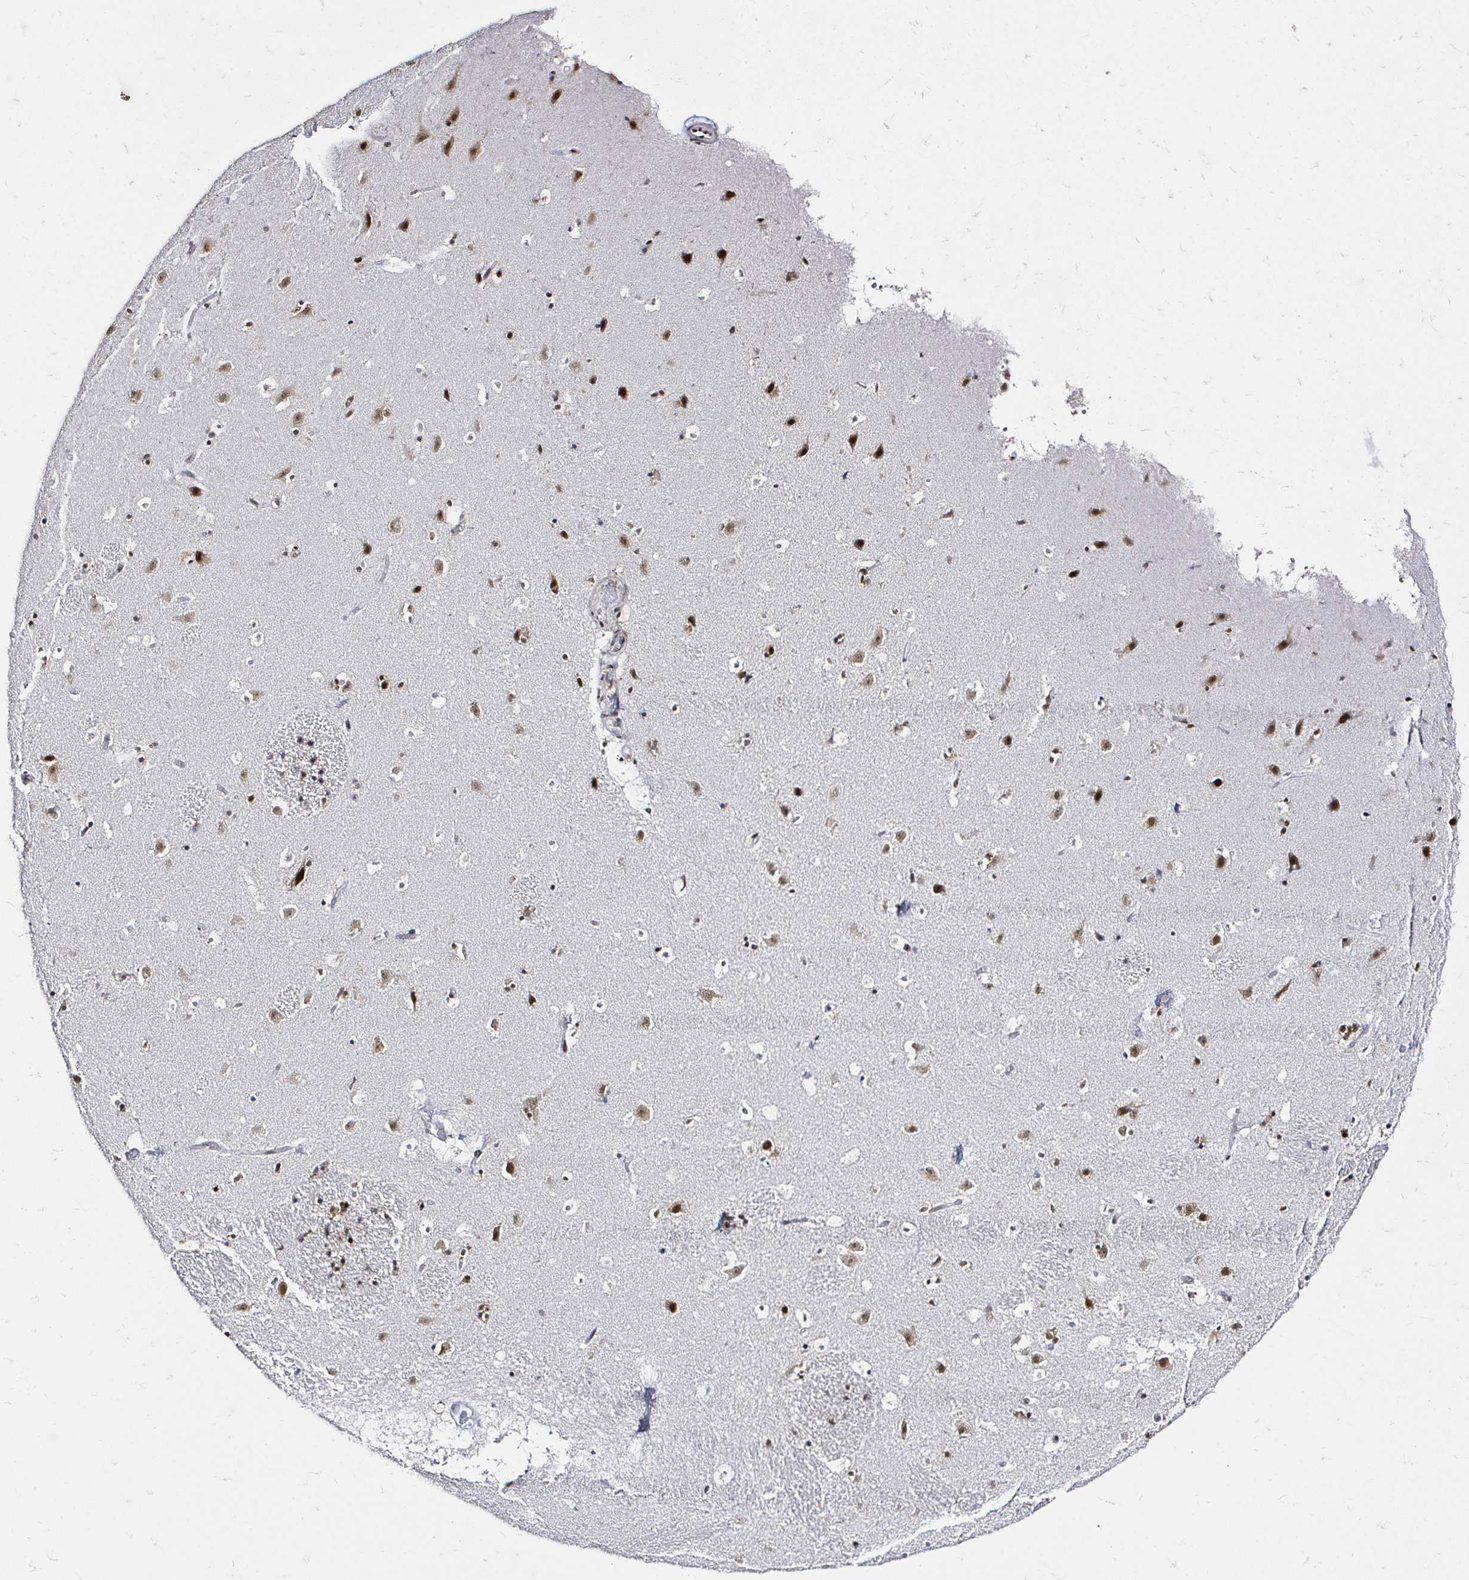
{"staining": {"intensity": "moderate", "quantity": "<25%", "location": "nuclear"}, "tissue": "caudate", "cell_type": "Glial cells", "image_type": "normal", "snomed": [{"axis": "morphology", "description": "Normal tissue, NOS"}, {"axis": "topography", "description": "Lateral ventricle wall"}], "caption": "Human caudate stained with a brown dye displays moderate nuclear positive expression in approximately <25% of glial cells.", "gene": "SNRPC", "patient": {"sex": "male", "age": 37}}